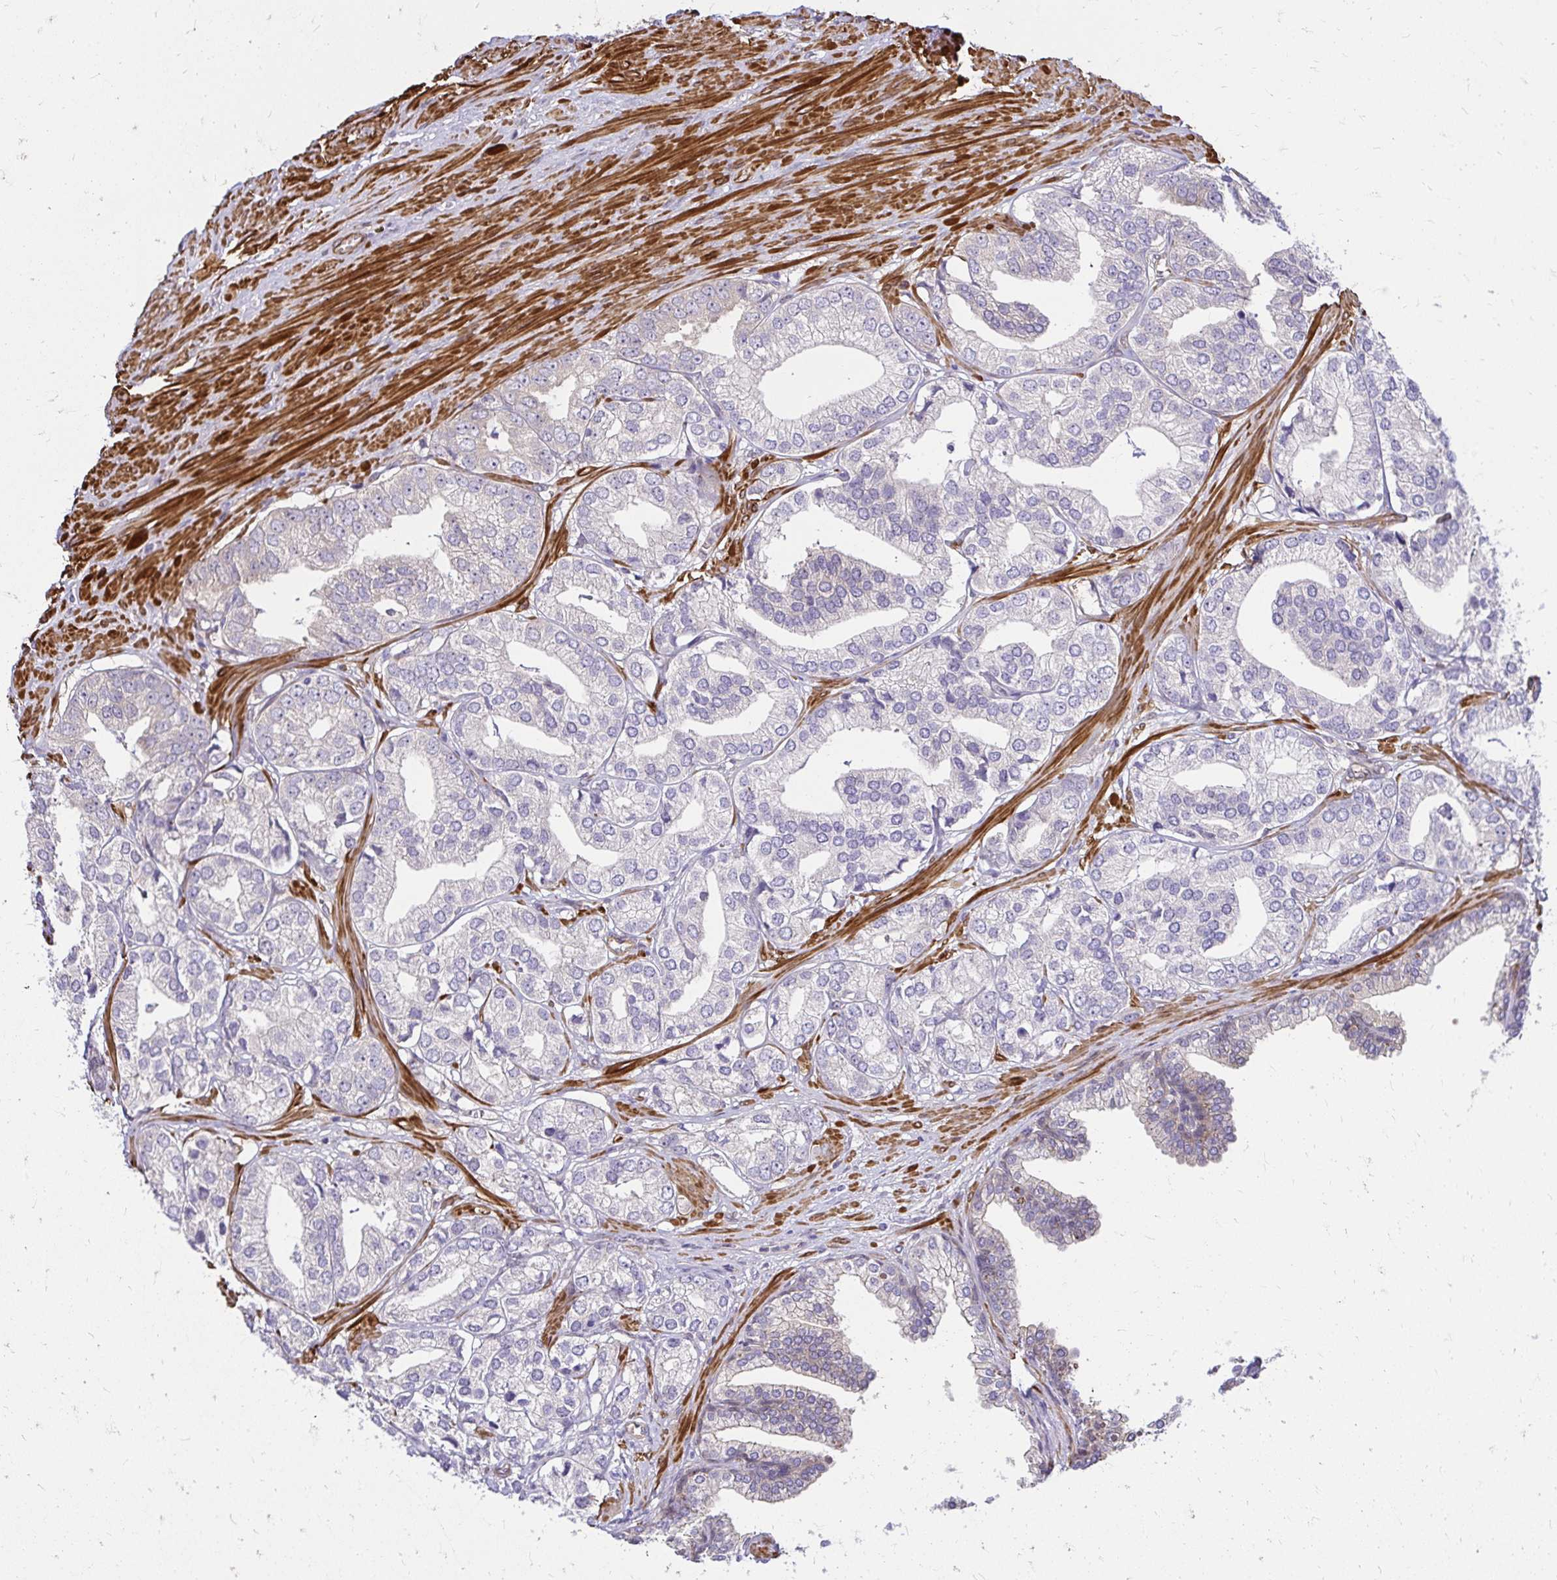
{"staining": {"intensity": "negative", "quantity": "none", "location": "none"}, "tissue": "prostate cancer", "cell_type": "Tumor cells", "image_type": "cancer", "snomed": [{"axis": "morphology", "description": "Adenocarcinoma, High grade"}, {"axis": "topography", "description": "Prostate"}], "caption": "The immunohistochemistry histopathology image has no significant staining in tumor cells of prostate cancer tissue. Nuclei are stained in blue.", "gene": "YAP1", "patient": {"sex": "male", "age": 58}}